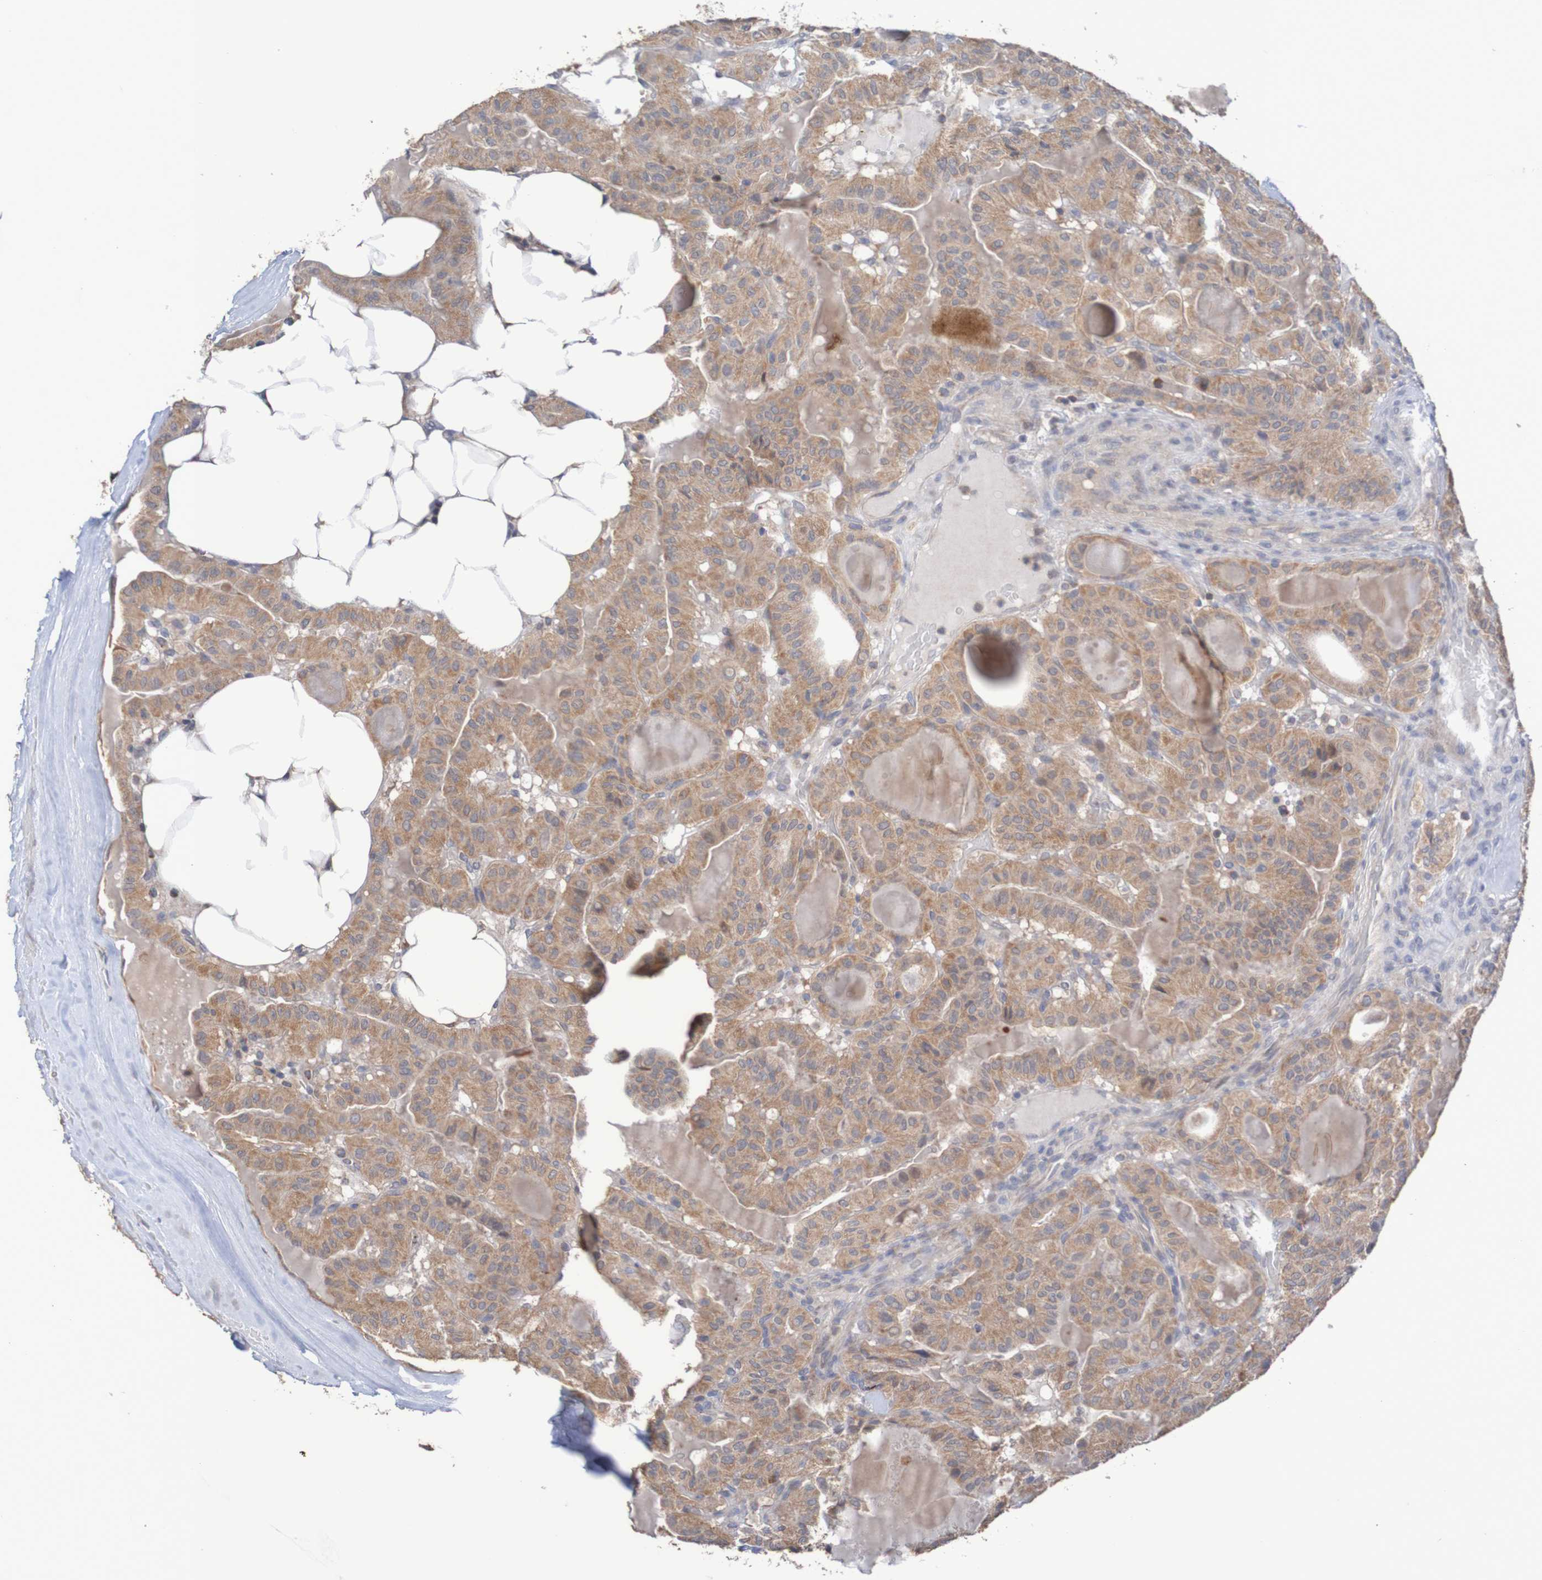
{"staining": {"intensity": "moderate", "quantity": ">75%", "location": "cytoplasmic/membranous"}, "tissue": "thyroid cancer", "cell_type": "Tumor cells", "image_type": "cancer", "snomed": [{"axis": "morphology", "description": "Papillary adenocarcinoma, NOS"}, {"axis": "topography", "description": "Thyroid gland"}], "caption": "A high-resolution photomicrograph shows immunohistochemistry staining of thyroid cancer, which shows moderate cytoplasmic/membranous positivity in about >75% of tumor cells.", "gene": "C3orf18", "patient": {"sex": "male", "age": 77}}